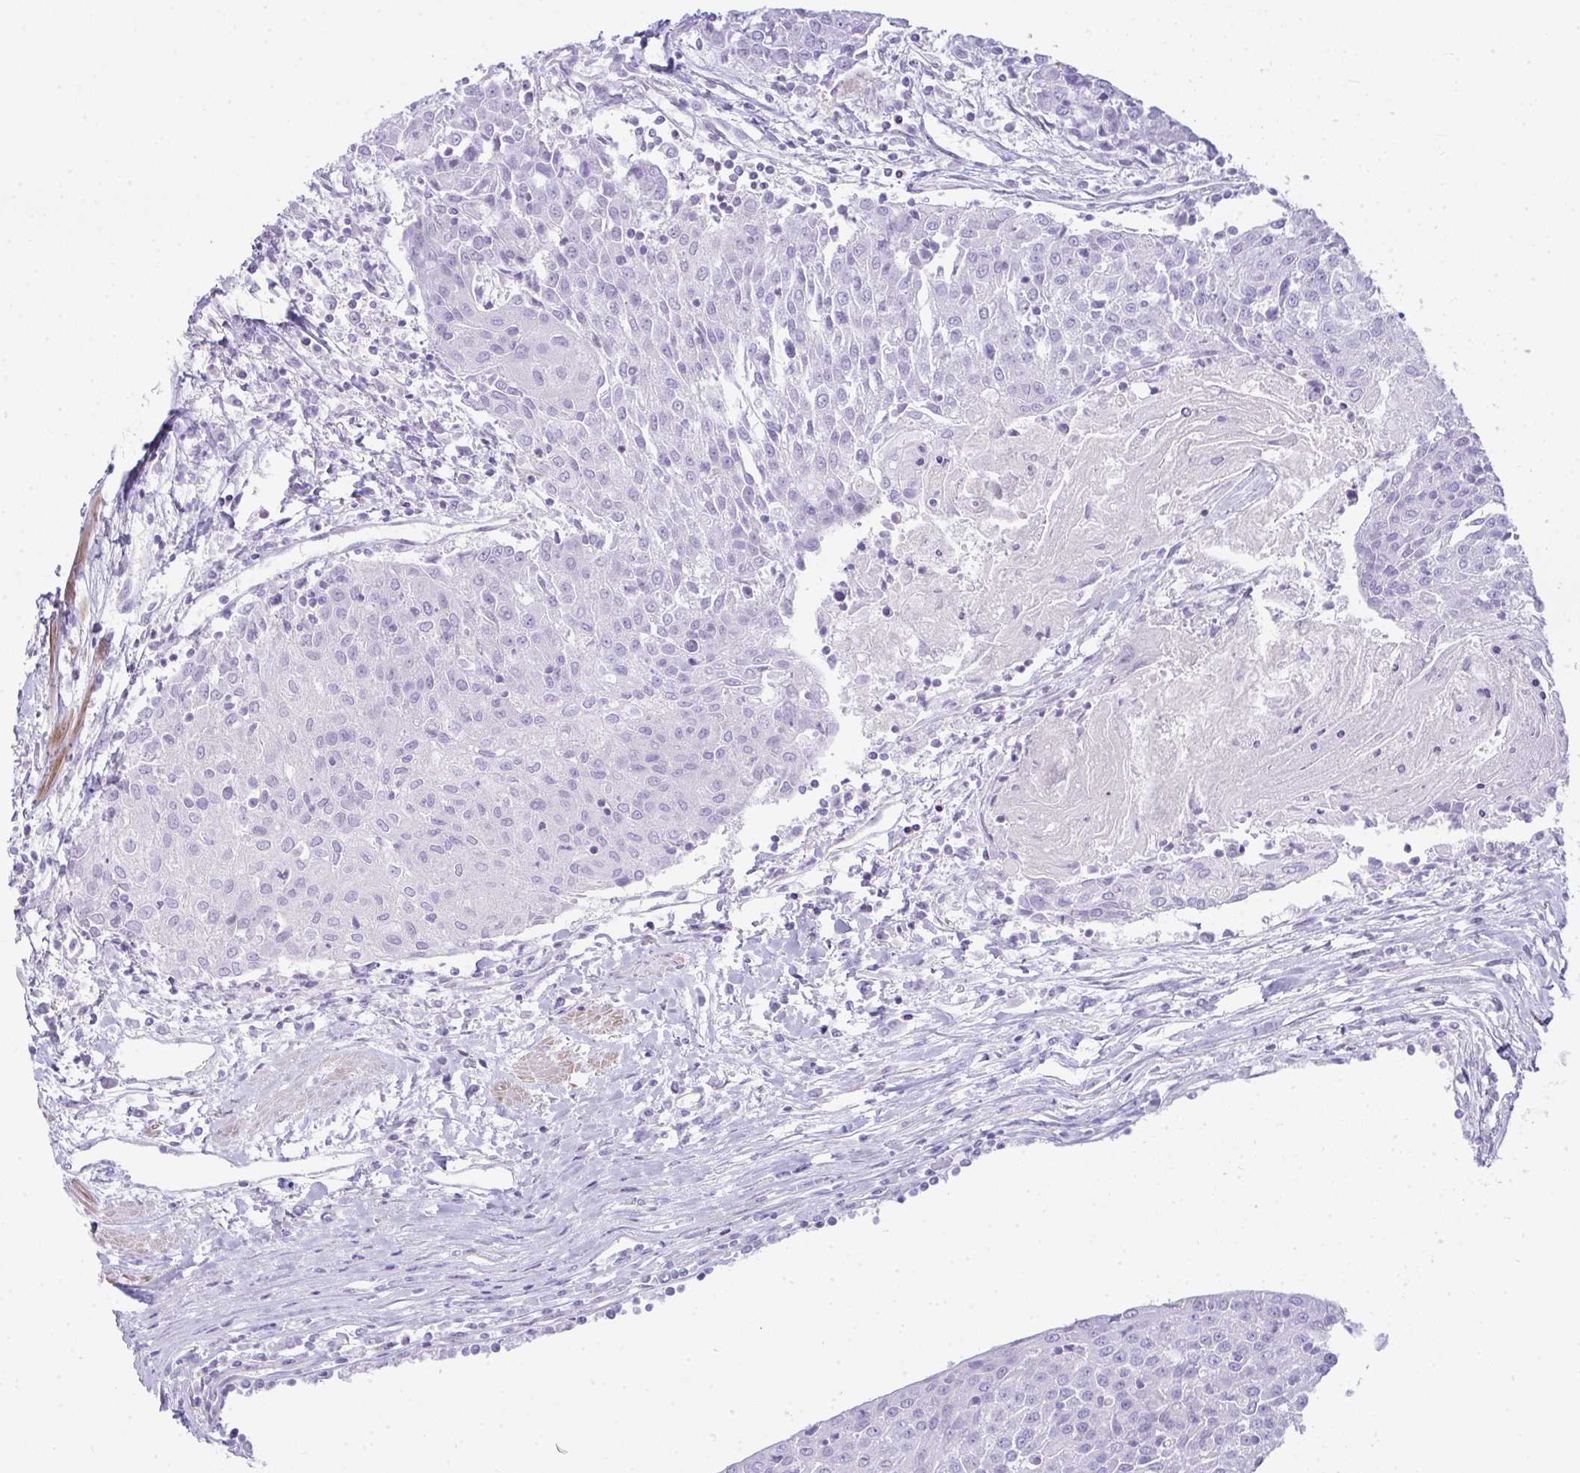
{"staining": {"intensity": "negative", "quantity": "none", "location": "none"}, "tissue": "urothelial cancer", "cell_type": "Tumor cells", "image_type": "cancer", "snomed": [{"axis": "morphology", "description": "Urothelial carcinoma, High grade"}, {"axis": "topography", "description": "Urinary bladder"}], "caption": "Immunohistochemical staining of human high-grade urothelial carcinoma shows no significant positivity in tumor cells.", "gene": "CDRT15", "patient": {"sex": "female", "age": 85}}